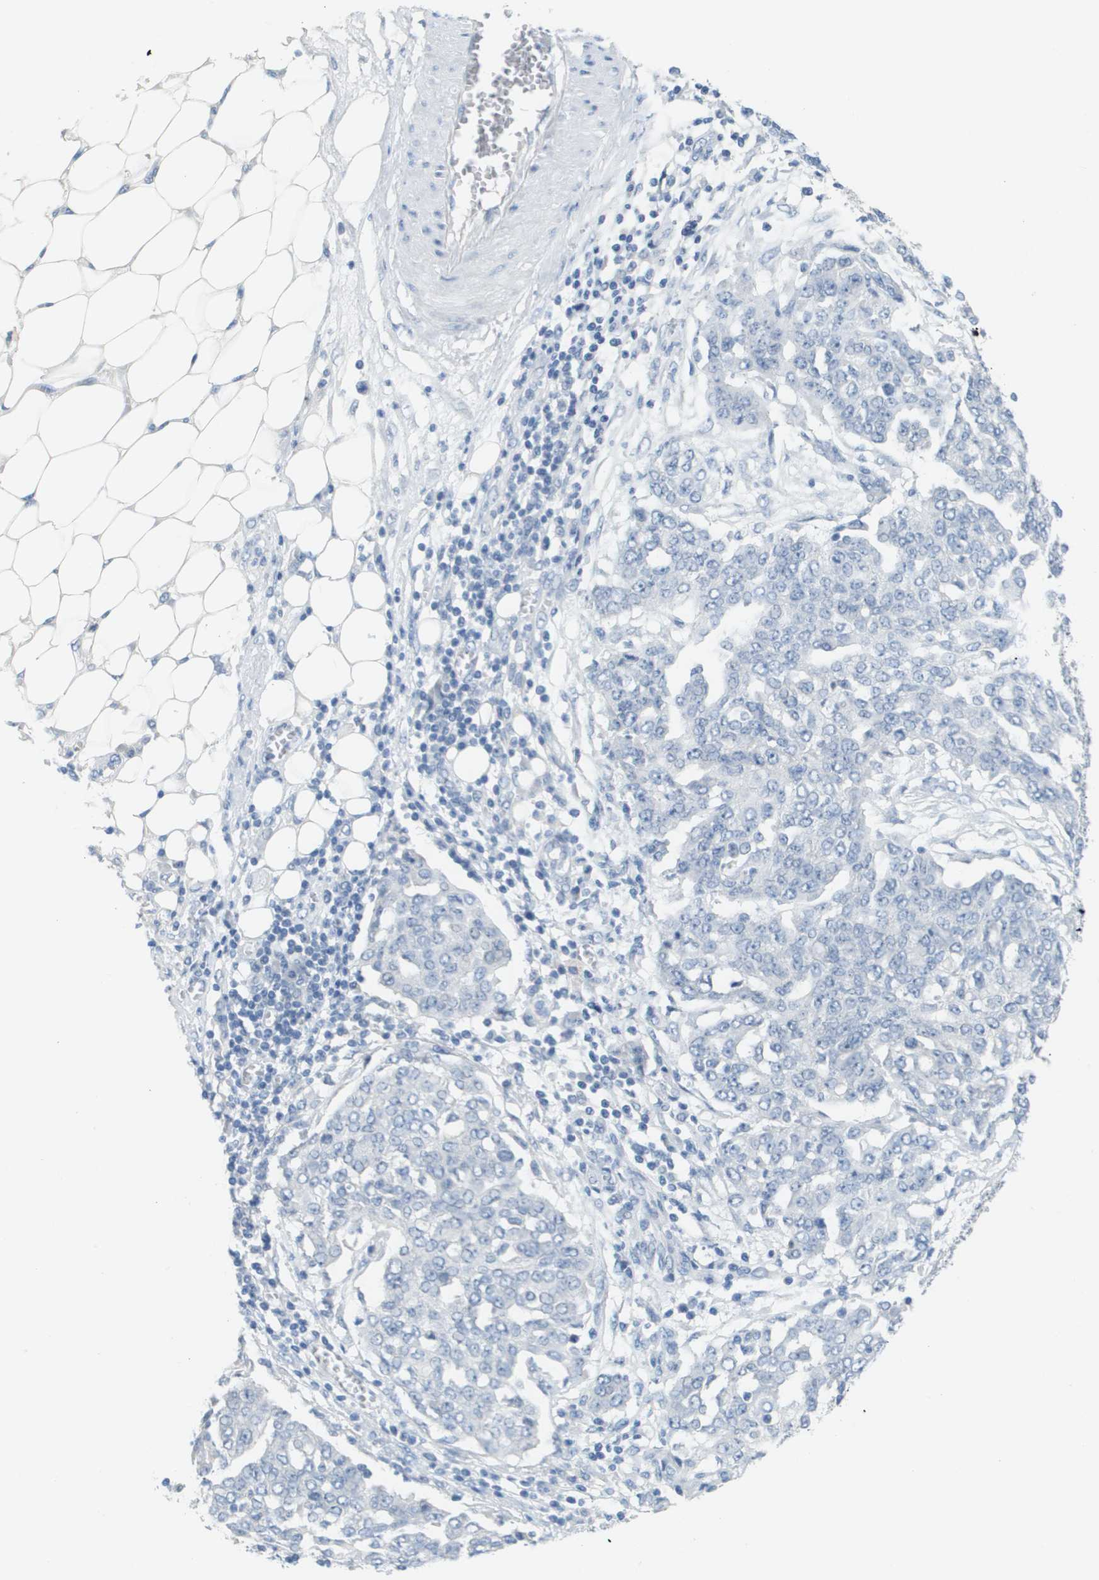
{"staining": {"intensity": "negative", "quantity": "none", "location": "none"}, "tissue": "ovarian cancer", "cell_type": "Tumor cells", "image_type": "cancer", "snomed": [{"axis": "morphology", "description": "Cystadenocarcinoma, serous, NOS"}, {"axis": "topography", "description": "Soft tissue"}, {"axis": "topography", "description": "Ovary"}], "caption": "High power microscopy micrograph of an immunohistochemistry (IHC) micrograph of ovarian serous cystadenocarcinoma, revealing no significant expression in tumor cells.", "gene": "PDE4A", "patient": {"sex": "female", "age": 57}}